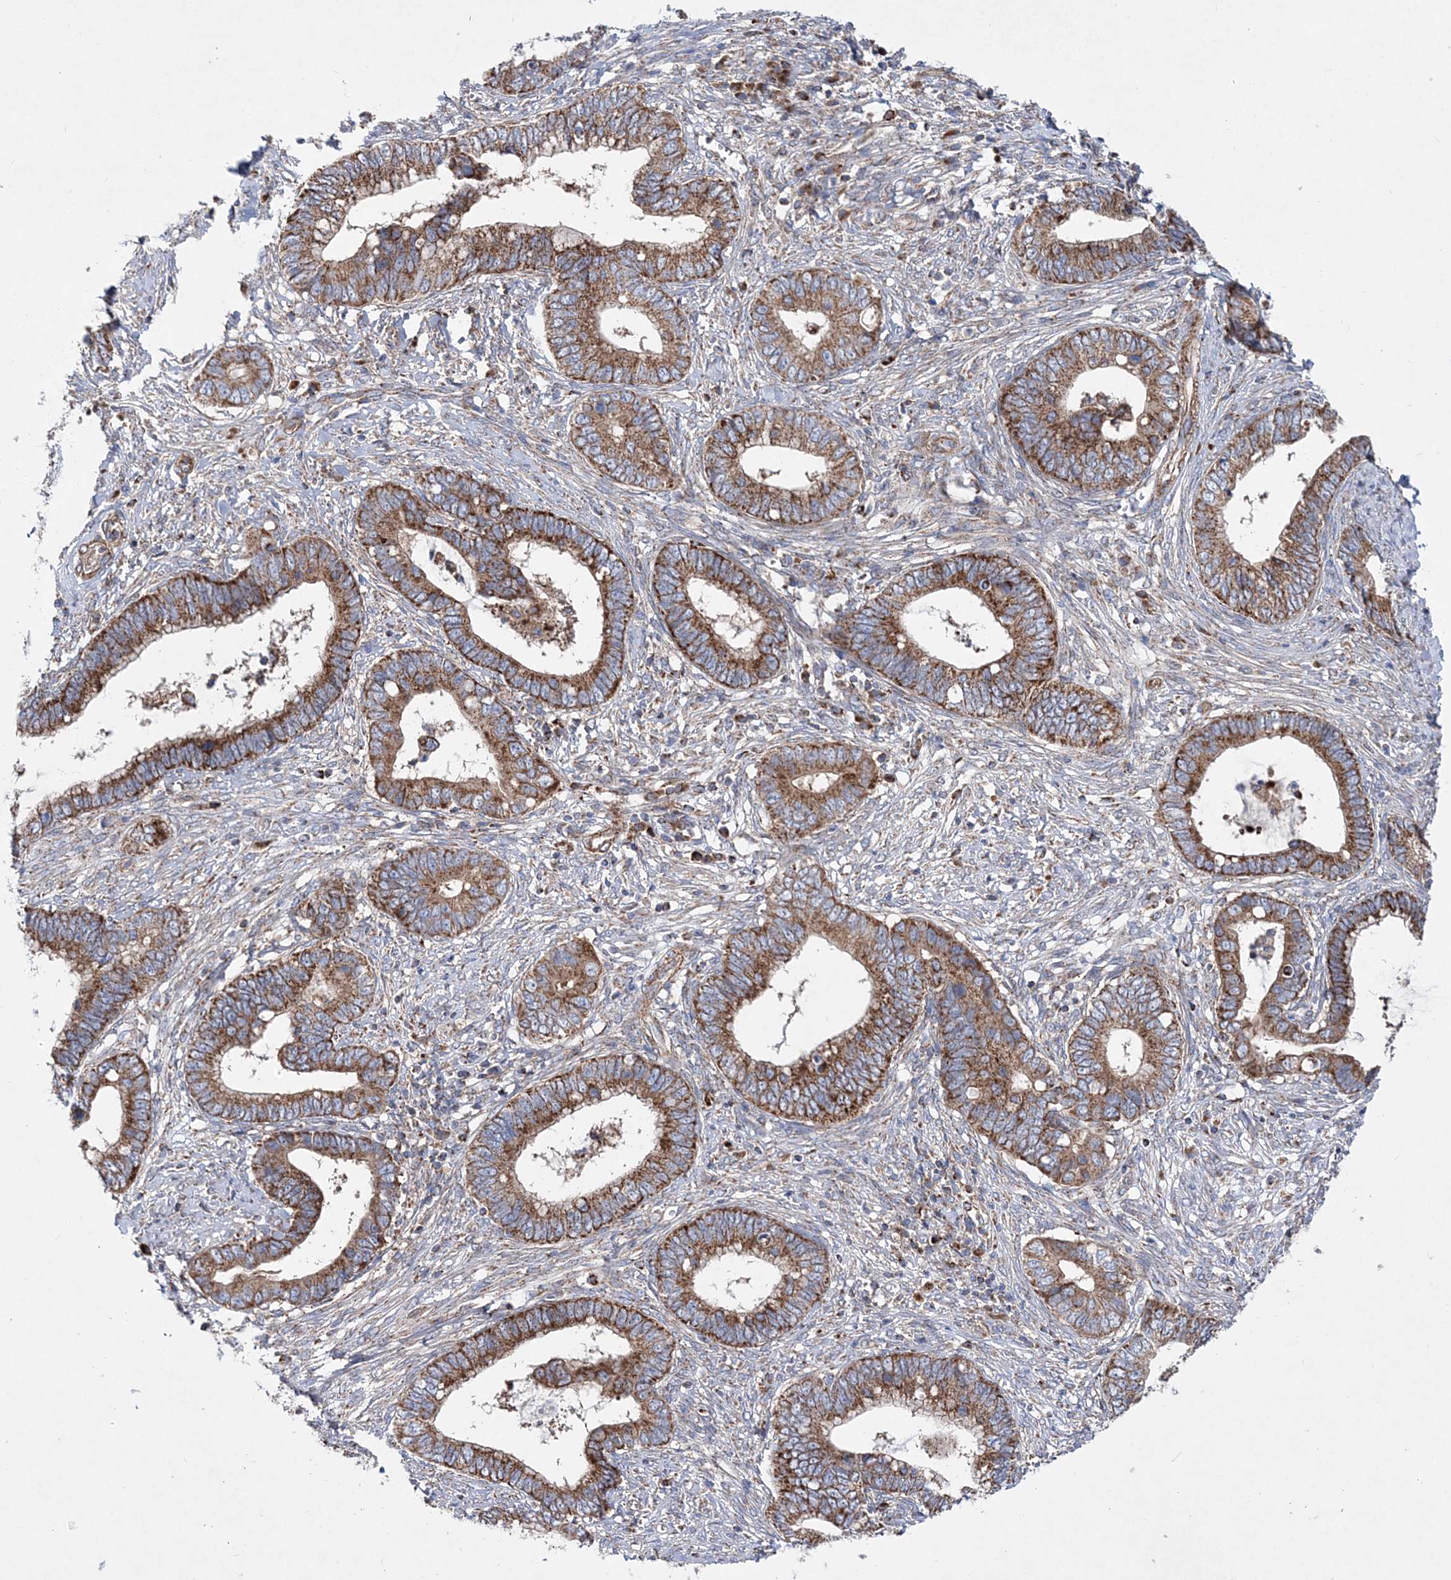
{"staining": {"intensity": "strong", "quantity": ">75%", "location": "cytoplasmic/membranous"}, "tissue": "cervical cancer", "cell_type": "Tumor cells", "image_type": "cancer", "snomed": [{"axis": "morphology", "description": "Adenocarcinoma, NOS"}, {"axis": "topography", "description": "Cervix"}], "caption": "Immunohistochemistry (IHC) of cervical cancer exhibits high levels of strong cytoplasmic/membranous expression in approximately >75% of tumor cells. The staining is performed using DAB (3,3'-diaminobenzidine) brown chromogen to label protein expression. The nuclei are counter-stained blue using hematoxylin.", "gene": "NGLY1", "patient": {"sex": "female", "age": 44}}